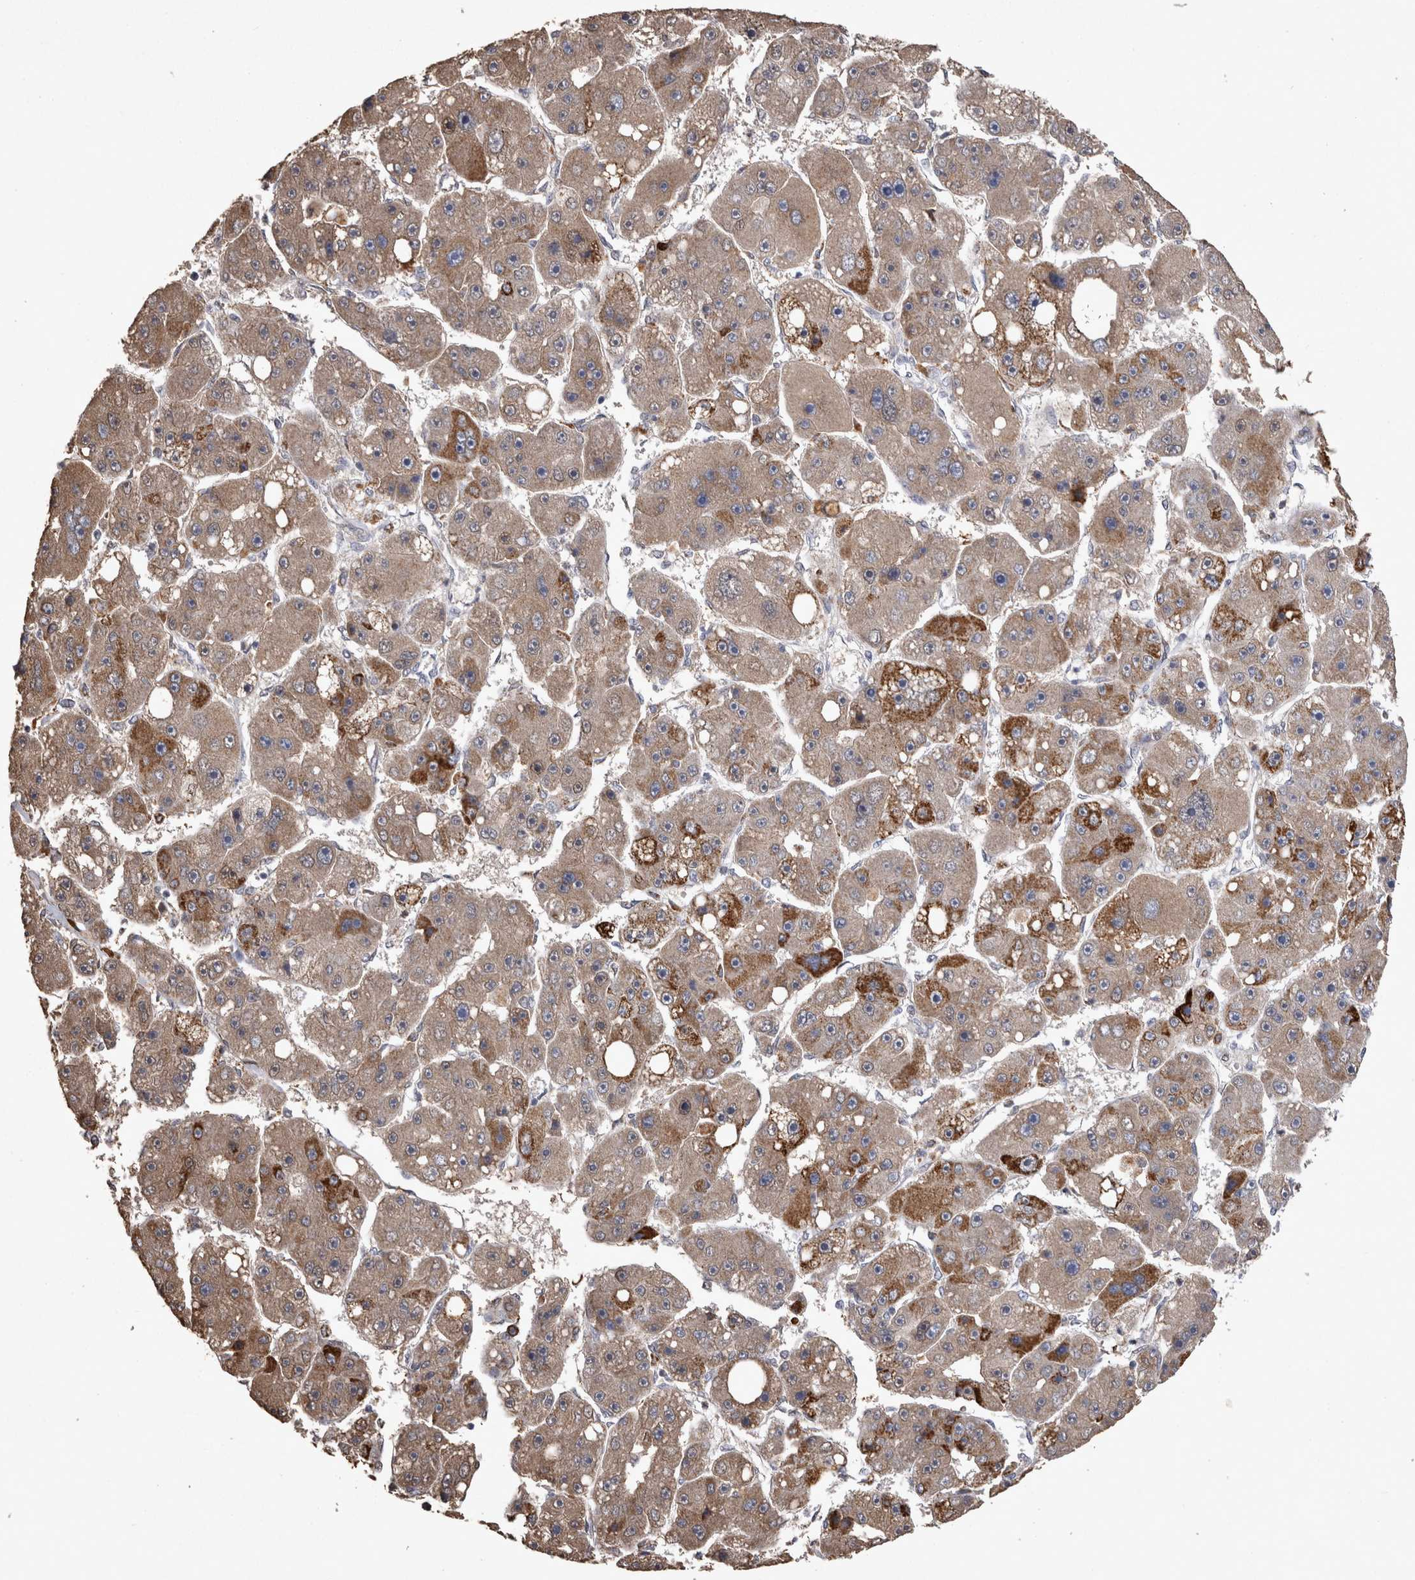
{"staining": {"intensity": "strong", "quantity": ">75%", "location": "cytoplasmic/membranous"}, "tissue": "liver cancer", "cell_type": "Tumor cells", "image_type": "cancer", "snomed": [{"axis": "morphology", "description": "Carcinoma, Hepatocellular, NOS"}, {"axis": "topography", "description": "Liver"}], "caption": "The histopathology image reveals staining of liver hepatocellular carcinoma, revealing strong cytoplasmic/membranous protein positivity (brown color) within tumor cells.", "gene": "DKK3", "patient": {"sex": "female", "age": 61}}